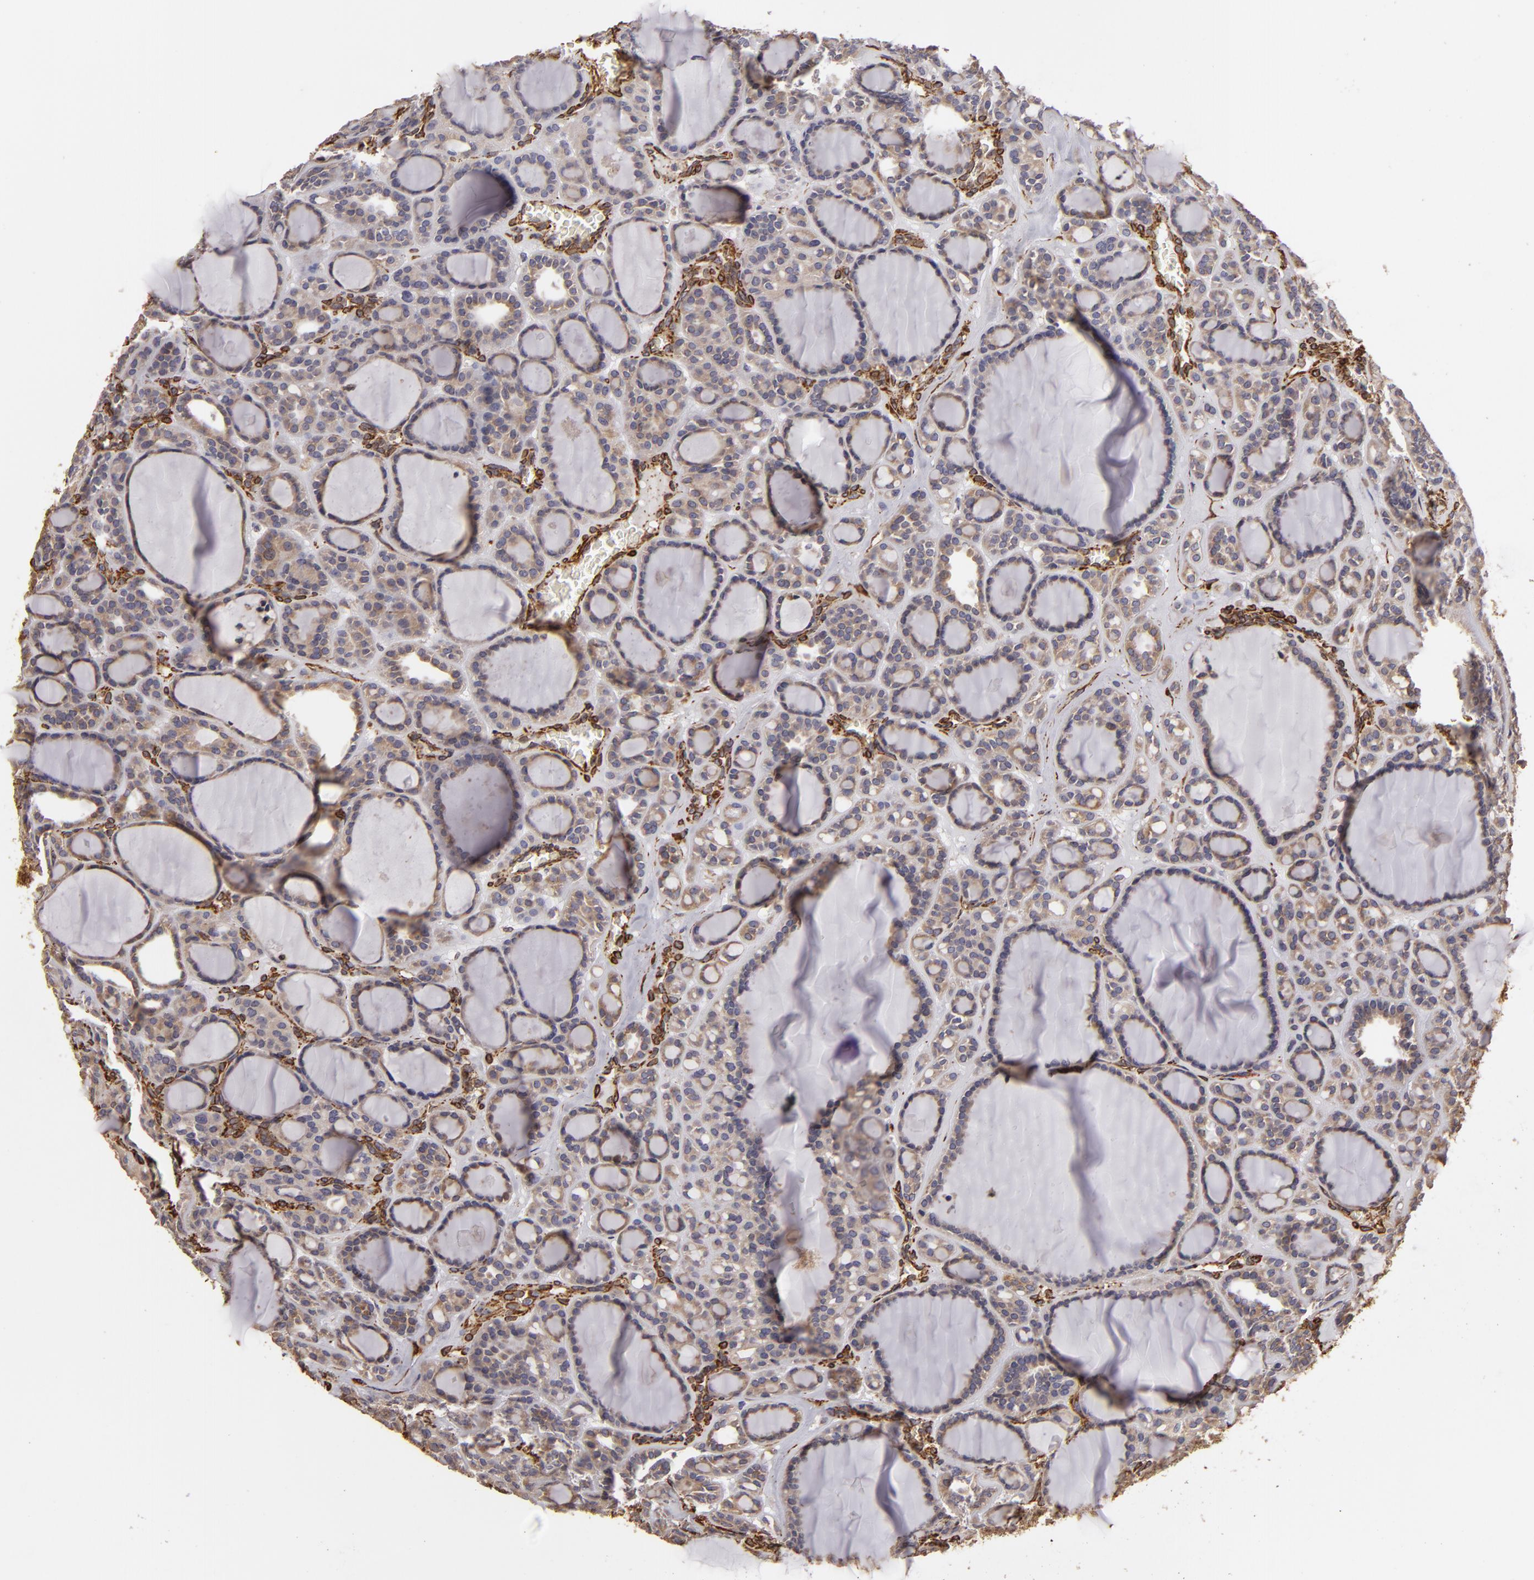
{"staining": {"intensity": "weak", "quantity": ">75%", "location": "cytoplasmic/membranous"}, "tissue": "thyroid cancer", "cell_type": "Tumor cells", "image_type": "cancer", "snomed": [{"axis": "morphology", "description": "Follicular adenoma carcinoma, NOS"}, {"axis": "topography", "description": "Thyroid gland"}], "caption": "This histopathology image exhibits IHC staining of thyroid cancer, with low weak cytoplasmic/membranous positivity in about >75% of tumor cells.", "gene": "CYB5R3", "patient": {"sex": "female", "age": 71}}